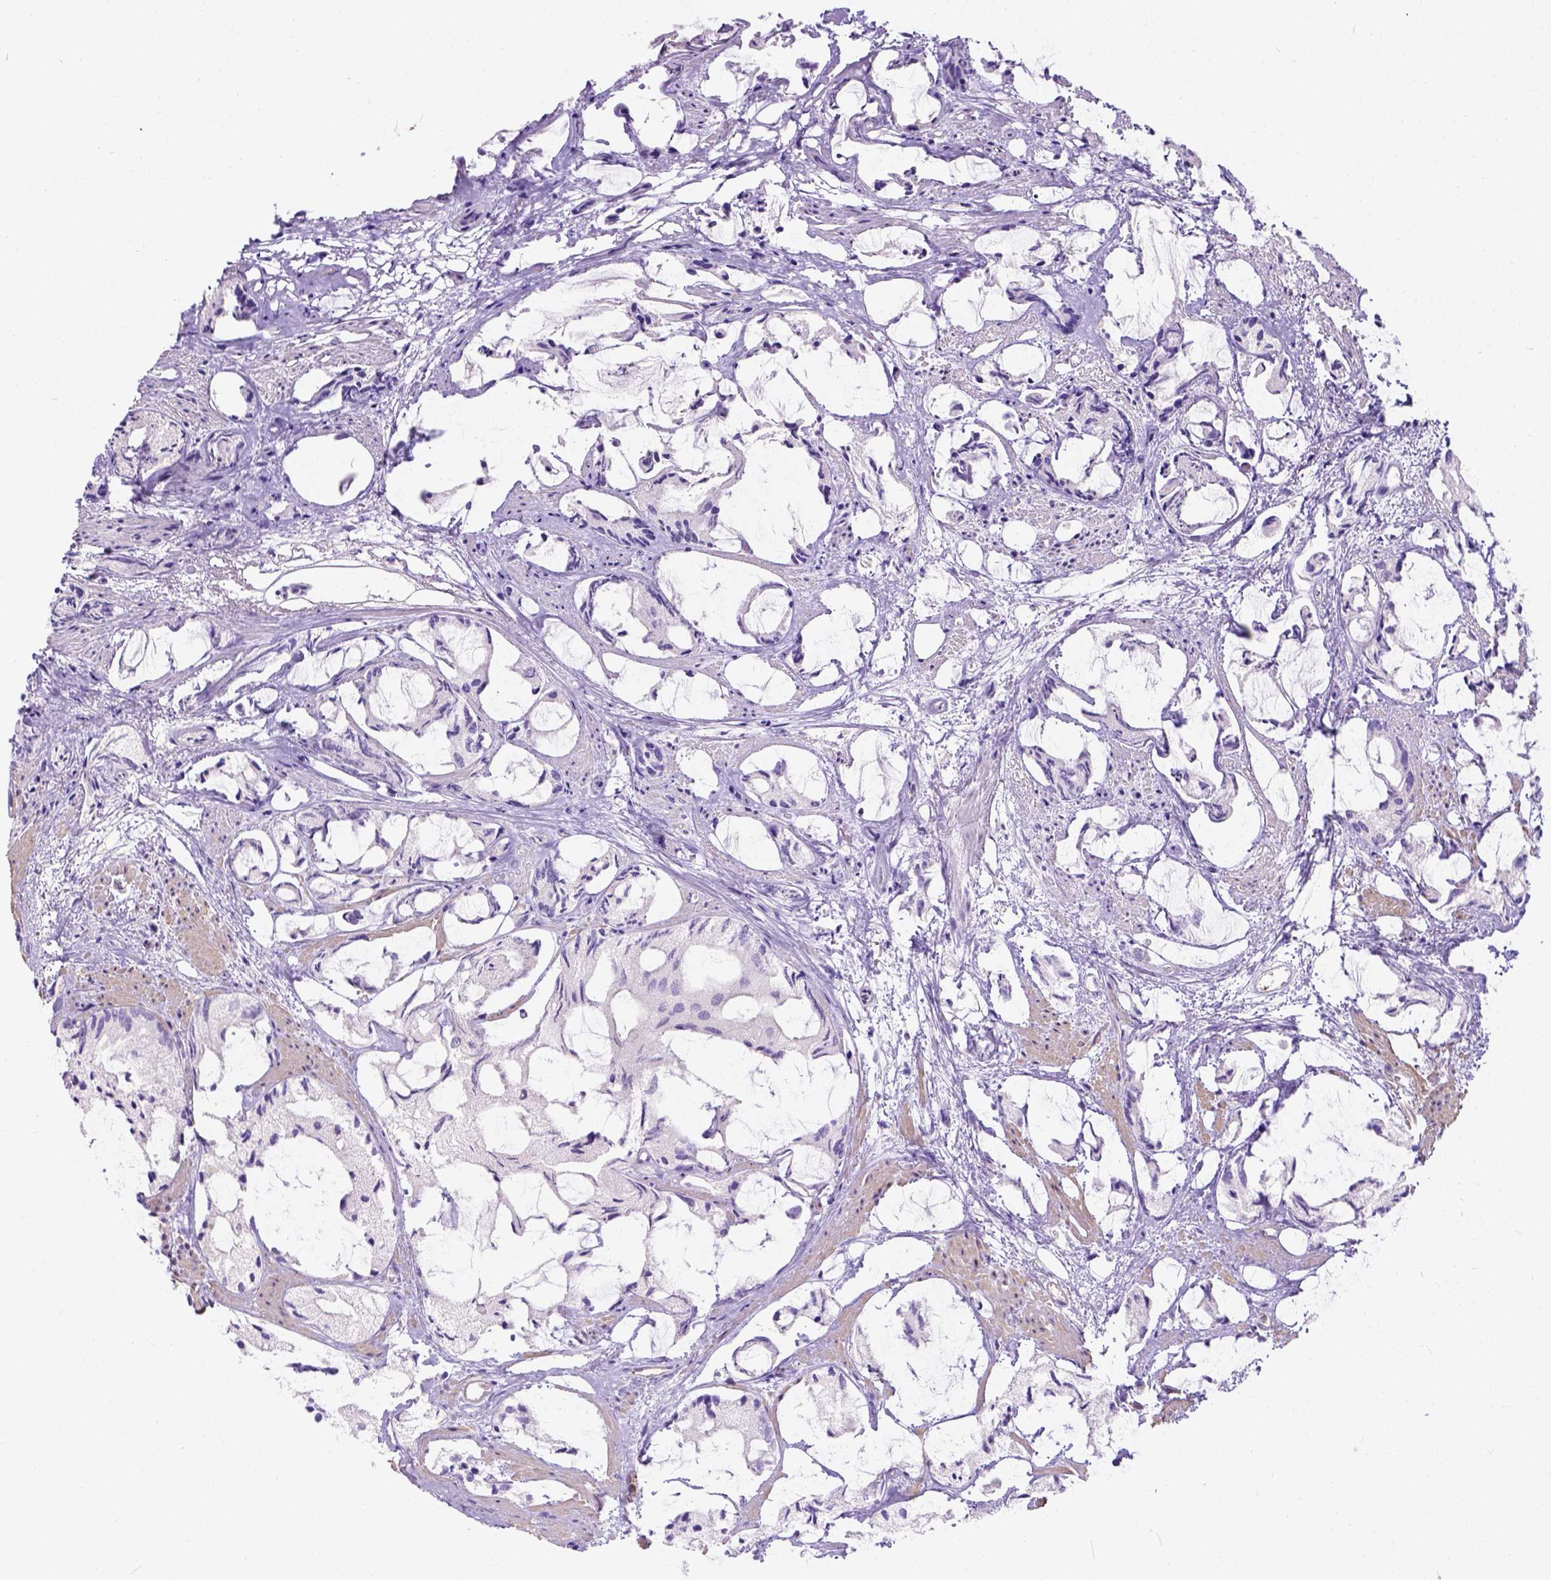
{"staining": {"intensity": "negative", "quantity": "none", "location": "none"}, "tissue": "prostate cancer", "cell_type": "Tumor cells", "image_type": "cancer", "snomed": [{"axis": "morphology", "description": "Adenocarcinoma, High grade"}, {"axis": "topography", "description": "Prostate"}], "caption": "Micrograph shows no significant protein expression in tumor cells of prostate cancer (high-grade adenocarcinoma).", "gene": "PHF7", "patient": {"sex": "male", "age": 85}}